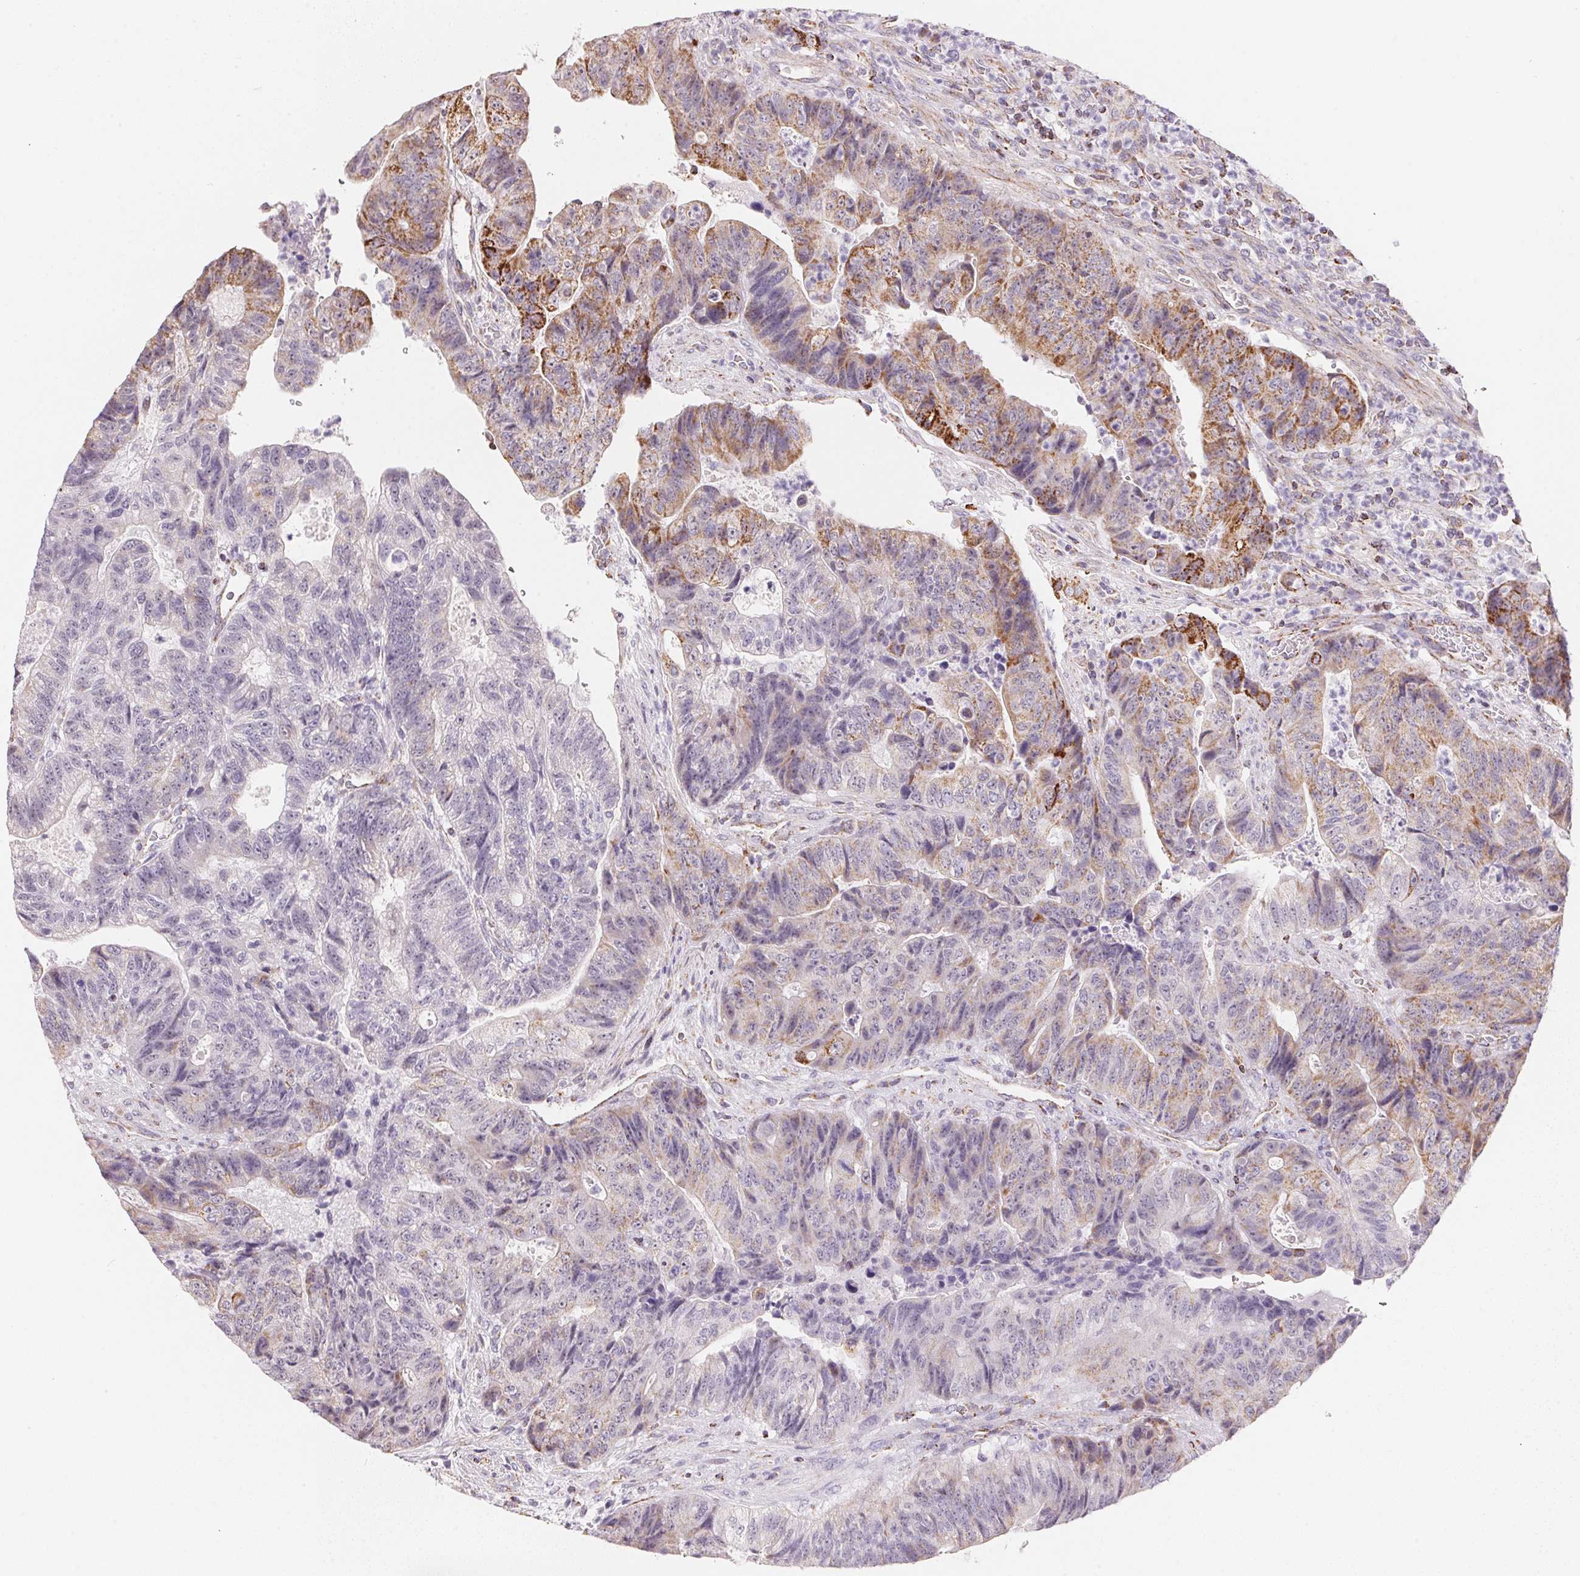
{"staining": {"intensity": "moderate", "quantity": "25%-75%", "location": "cytoplasmic/membranous"}, "tissue": "colorectal cancer", "cell_type": "Tumor cells", "image_type": "cancer", "snomed": [{"axis": "morphology", "description": "Normal tissue, NOS"}, {"axis": "morphology", "description": "Adenocarcinoma, NOS"}, {"axis": "topography", "description": "Colon"}], "caption": "Colorectal cancer stained with a brown dye shows moderate cytoplasmic/membranous positive positivity in approximately 25%-75% of tumor cells.", "gene": "GIPC2", "patient": {"sex": "female", "age": 48}}